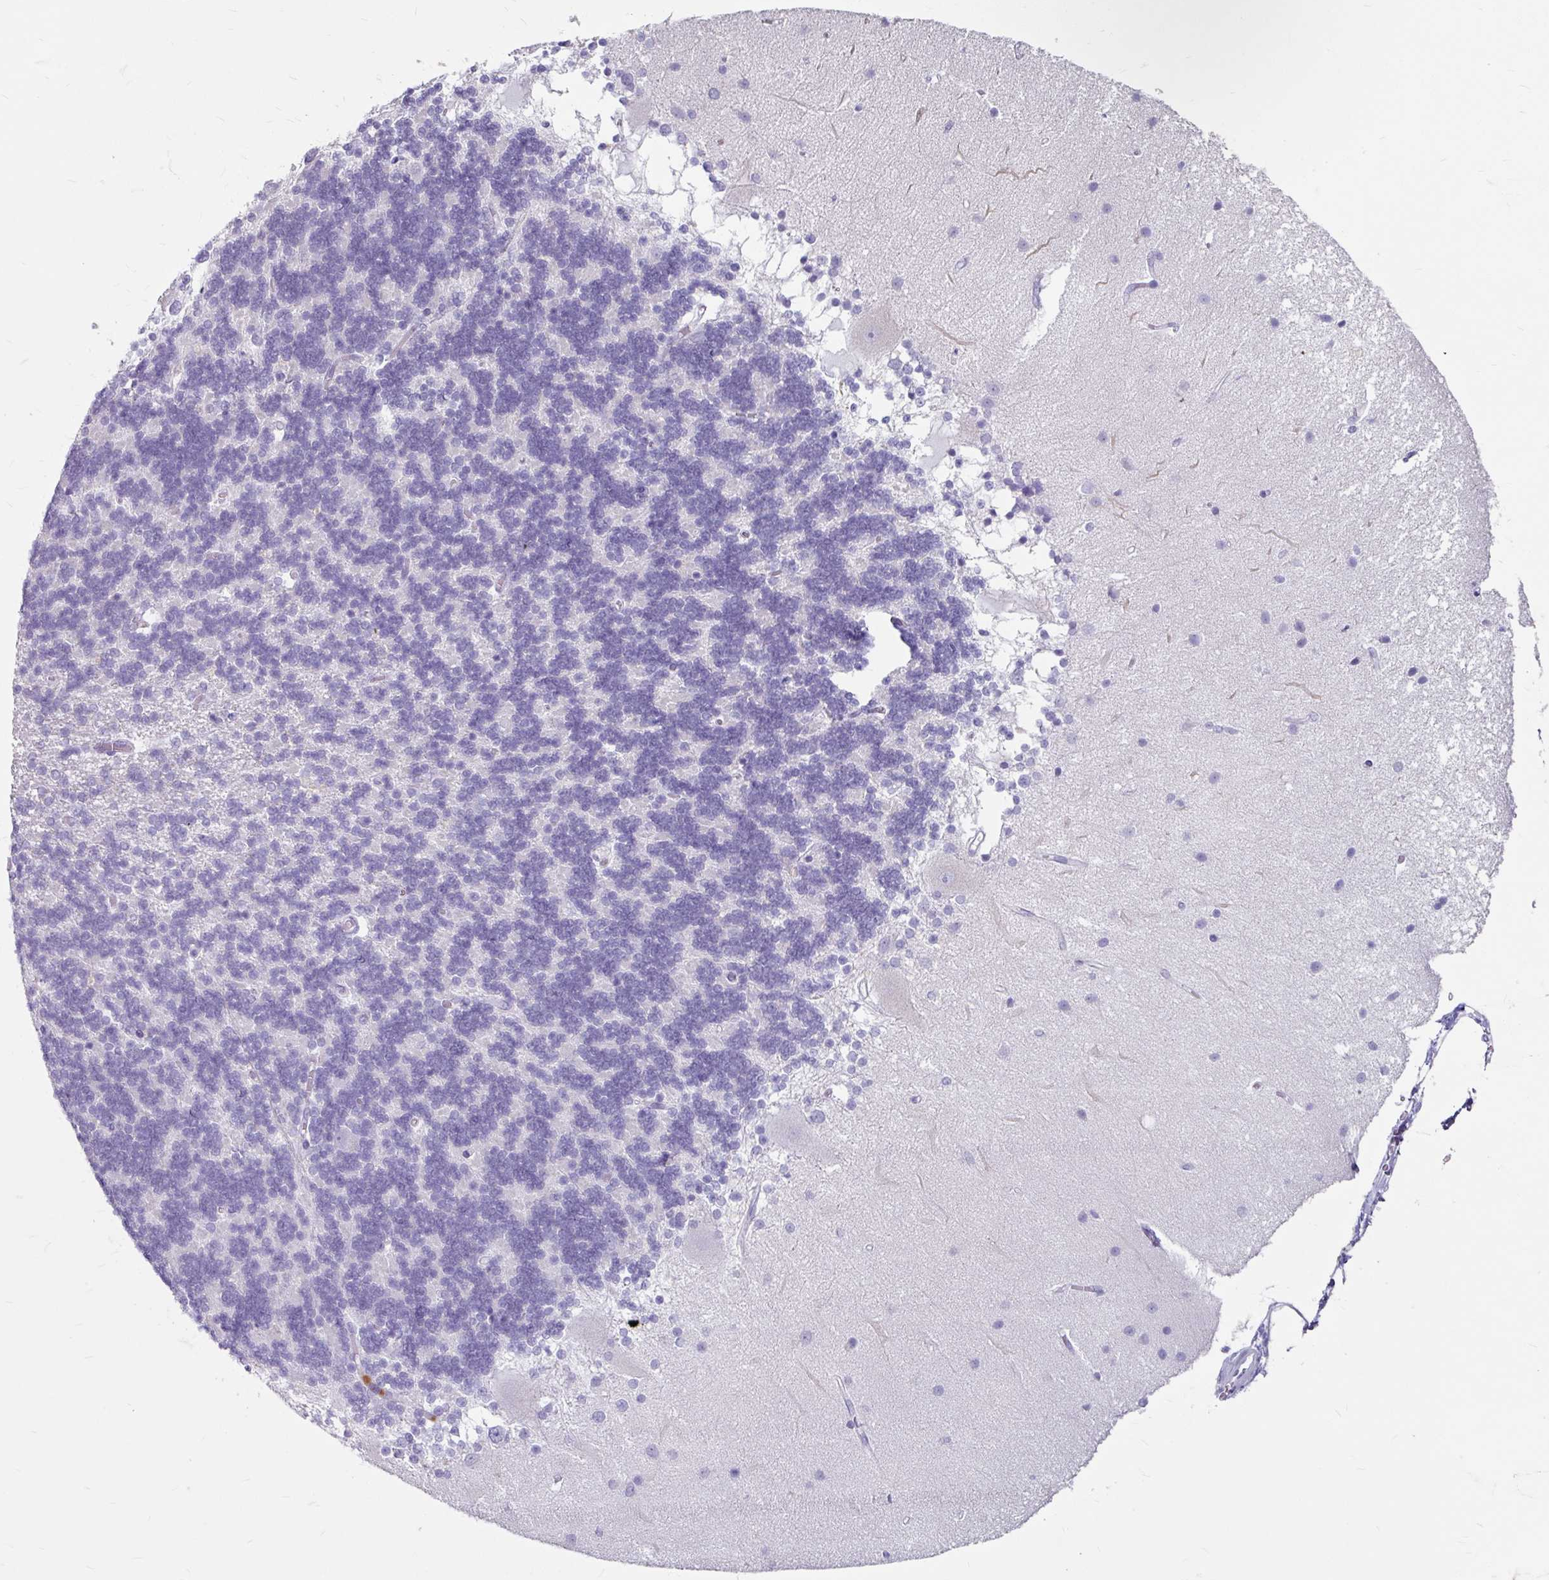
{"staining": {"intensity": "negative", "quantity": "none", "location": "none"}, "tissue": "cerebellum", "cell_type": "Cells in granular layer", "image_type": "normal", "snomed": [{"axis": "morphology", "description": "Normal tissue, NOS"}, {"axis": "topography", "description": "Cerebellum"}], "caption": "The histopathology image demonstrates no significant staining in cells in granular layer of cerebellum.", "gene": "ANKRD1", "patient": {"sex": "female", "age": 54}}